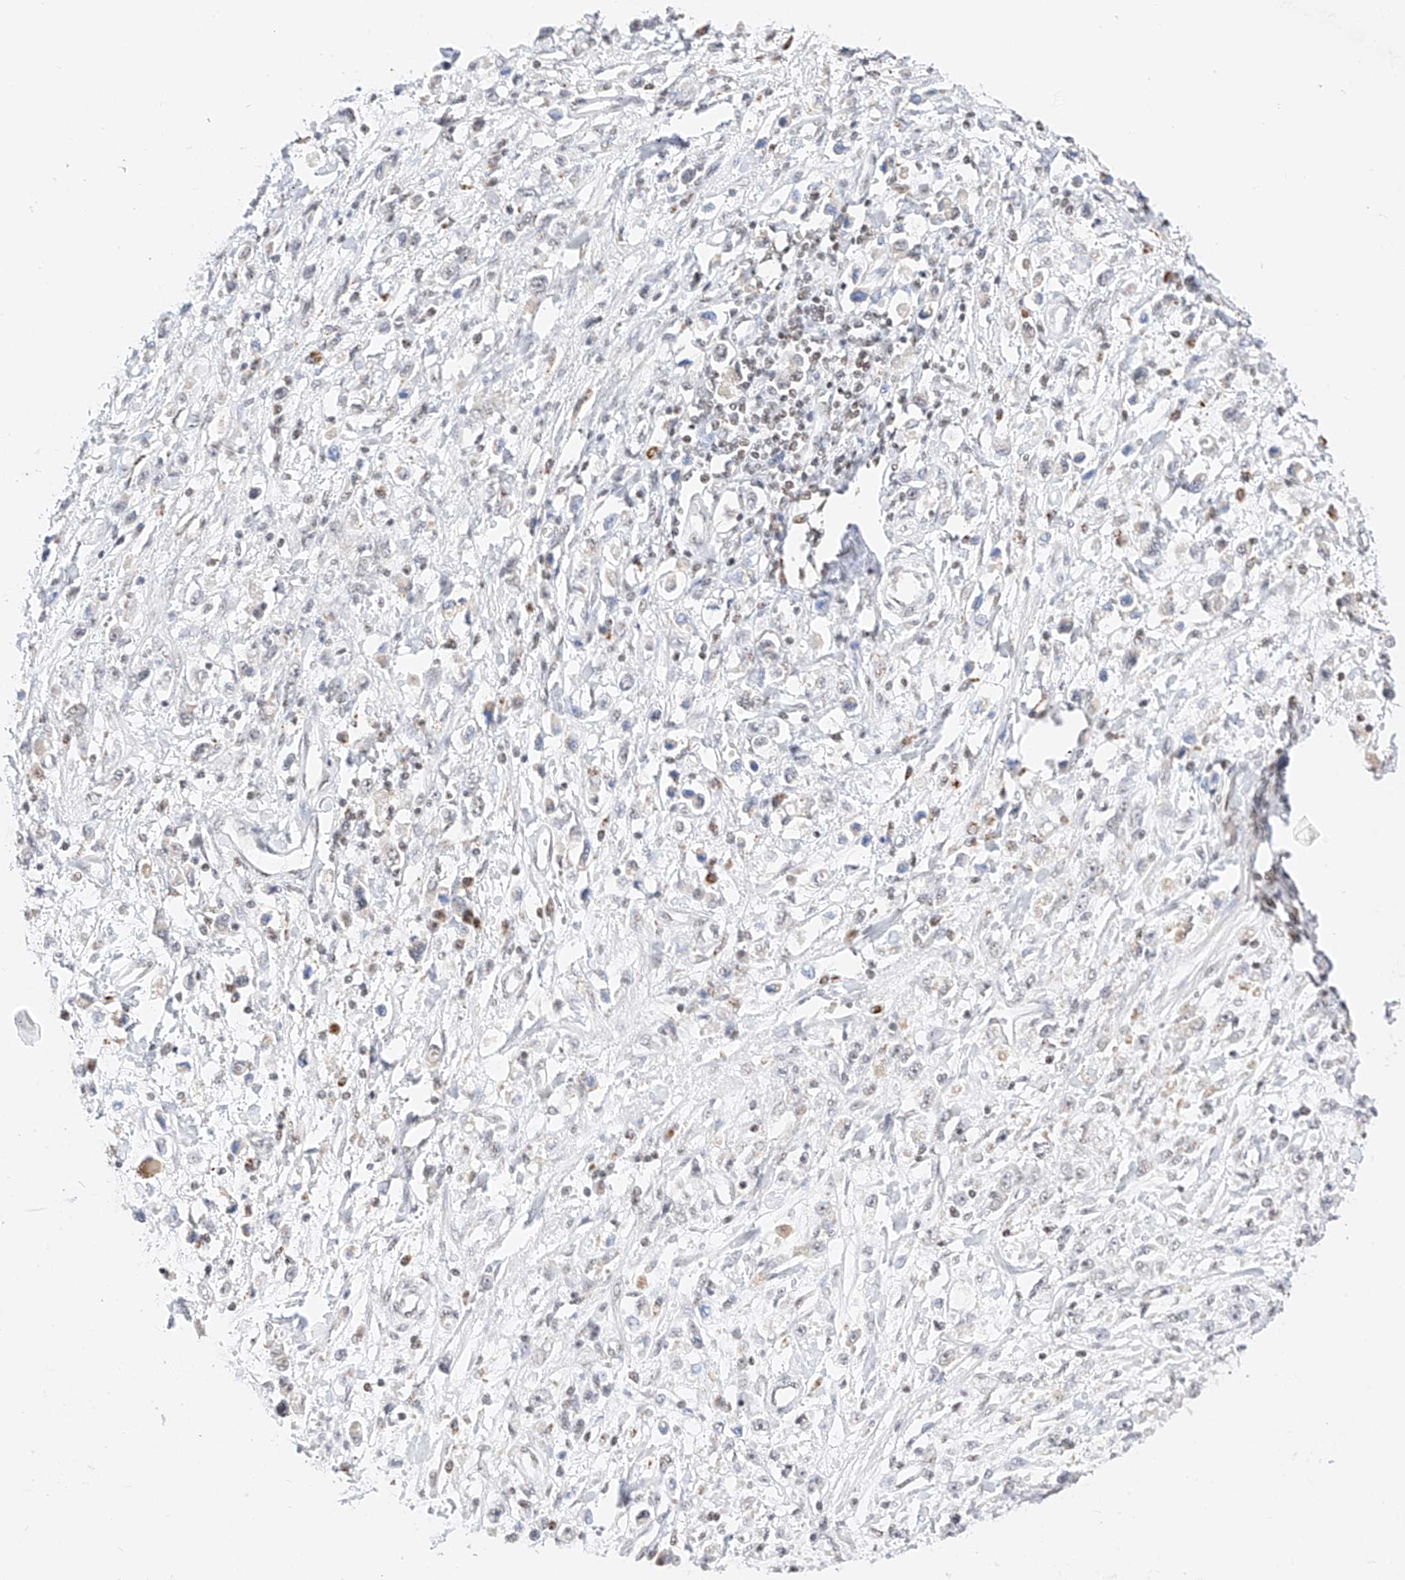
{"staining": {"intensity": "negative", "quantity": "none", "location": "none"}, "tissue": "stomach cancer", "cell_type": "Tumor cells", "image_type": "cancer", "snomed": [{"axis": "morphology", "description": "Adenocarcinoma, NOS"}, {"axis": "topography", "description": "Stomach"}], "caption": "An immunohistochemistry (IHC) micrograph of stomach cancer (adenocarcinoma) is shown. There is no staining in tumor cells of stomach cancer (adenocarcinoma). The staining was performed using DAB to visualize the protein expression in brown, while the nuclei were stained in blue with hematoxylin (Magnification: 20x).", "gene": "NRF1", "patient": {"sex": "female", "age": 59}}